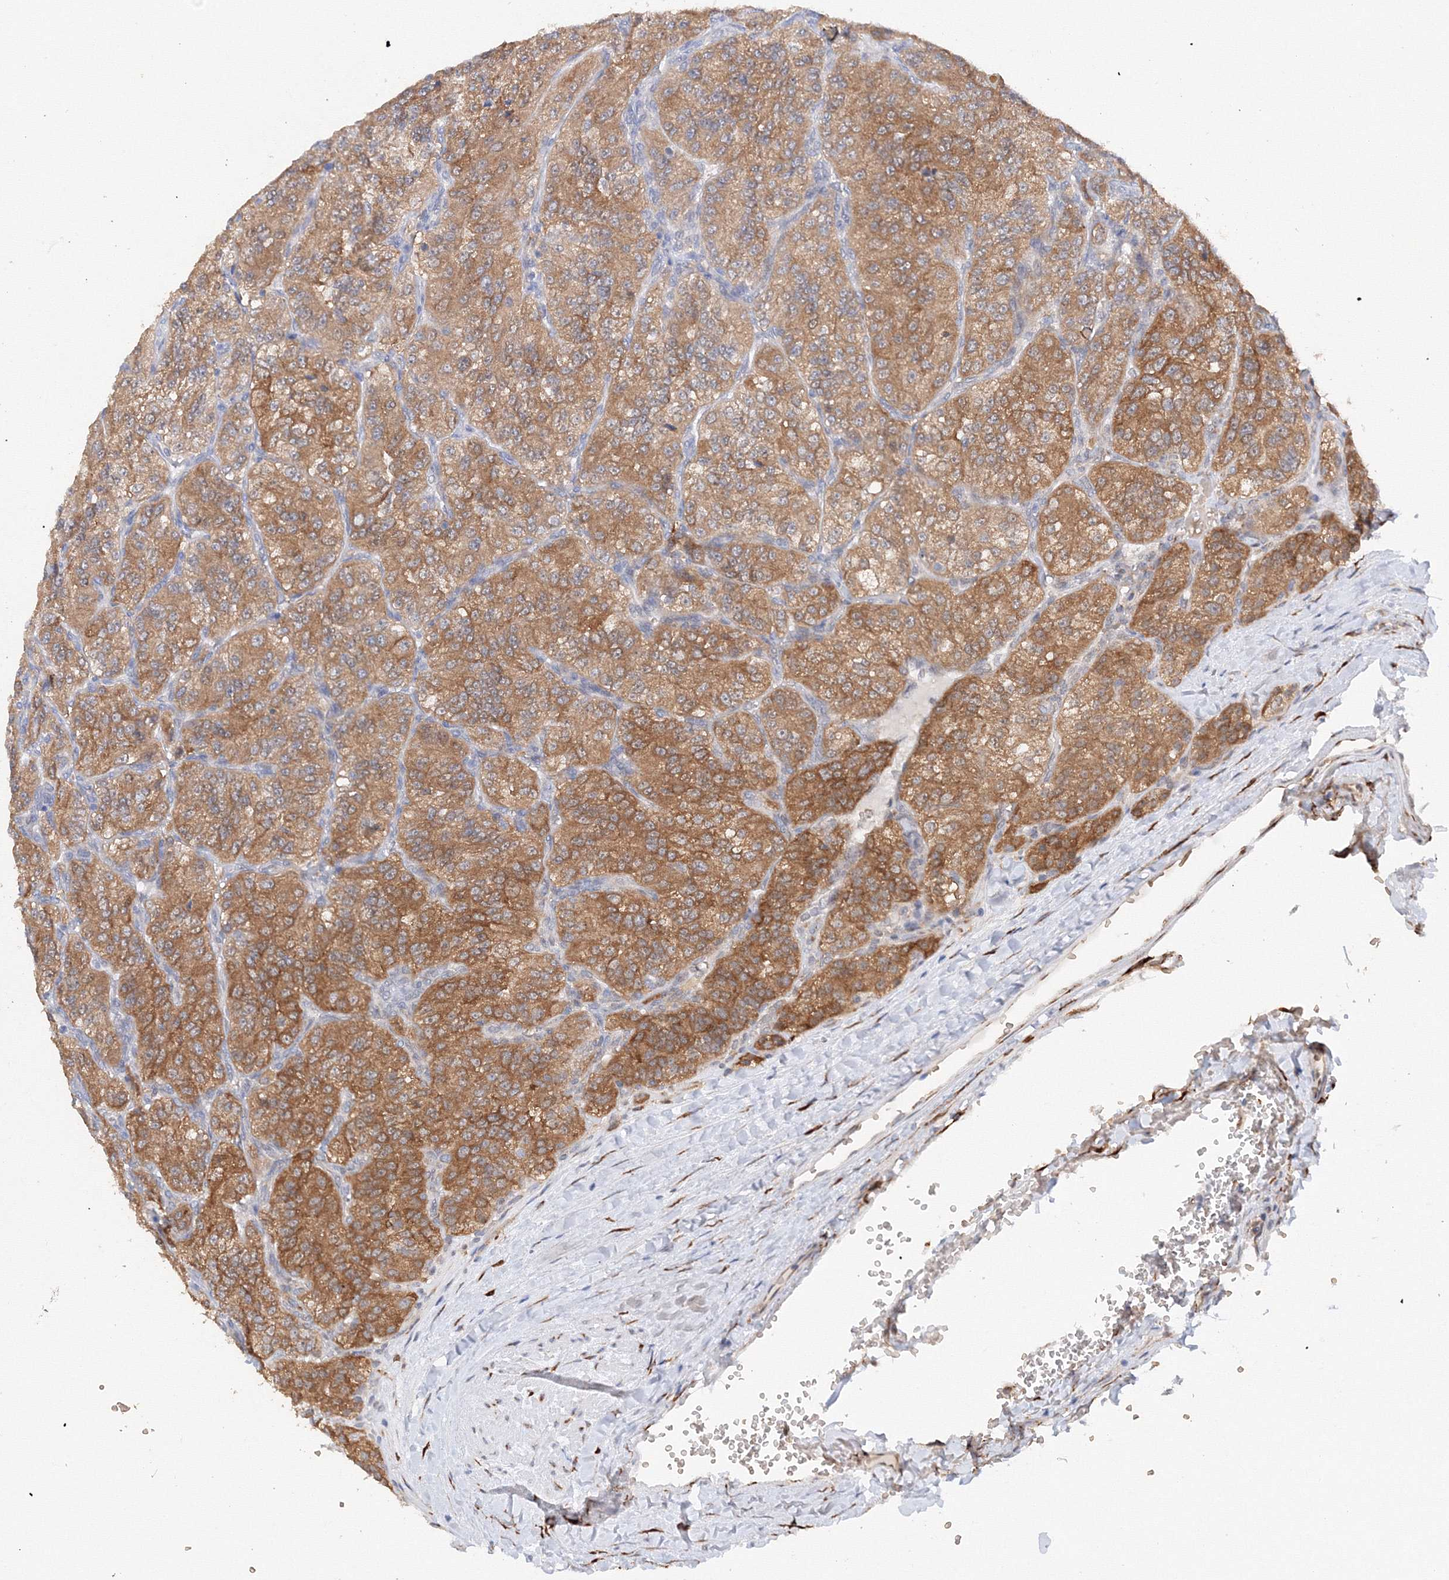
{"staining": {"intensity": "moderate", "quantity": ">75%", "location": "cytoplasmic/membranous"}, "tissue": "renal cancer", "cell_type": "Tumor cells", "image_type": "cancer", "snomed": [{"axis": "morphology", "description": "Adenocarcinoma, NOS"}, {"axis": "topography", "description": "Kidney"}], "caption": "Tumor cells show medium levels of moderate cytoplasmic/membranous staining in approximately >75% of cells in renal cancer (adenocarcinoma).", "gene": "DIS3L2", "patient": {"sex": "female", "age": 63}}